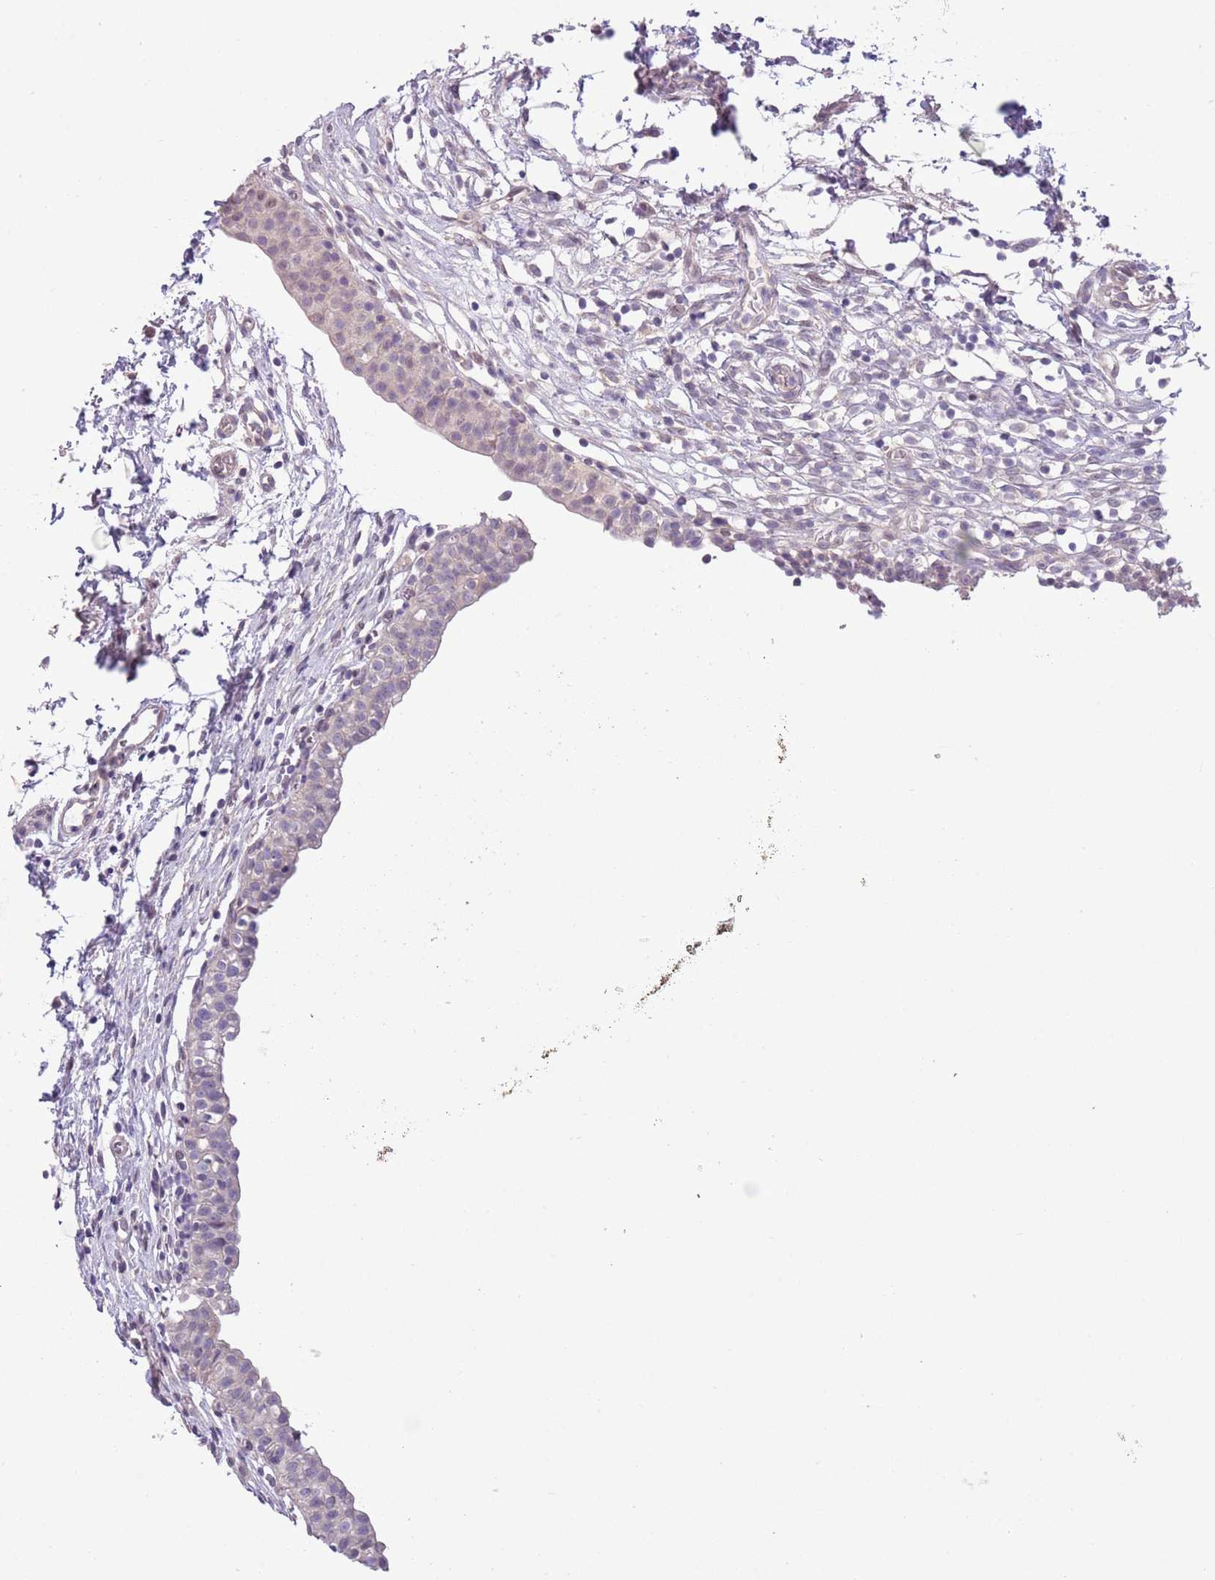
{"staining": {"intensity": "moderate", "quantity": "<25%", "location": "nuclear"}, "tissue": "urinary bladder", "cell_type": "Urothelial cells", "image_type": "normal", "snomed": [{"axis": "morphology", "description": "Normal tissue, NOS"}, {"axis": "topography", "description": "Urinary bladder"}, {"axis": "topography", "description": "Peripheral nerve tissue"}], "caption": "High-magnification brightfield microscopy of unremarkable urinary bladder stained with DAB (brown) and counterstained with hematoxylin (blue). urothelial cells exhibit moderate nuclear positivity is identified in approximately<25% of cells. The protein of interest is stained brown, and the nuclei are stained in blue (DAB (3,3'-diaminobenzidine) IHC with brightfield microscopy, high magnification).", "gene": "CCND2", "patient": {"sex": "male", "age": 55}}